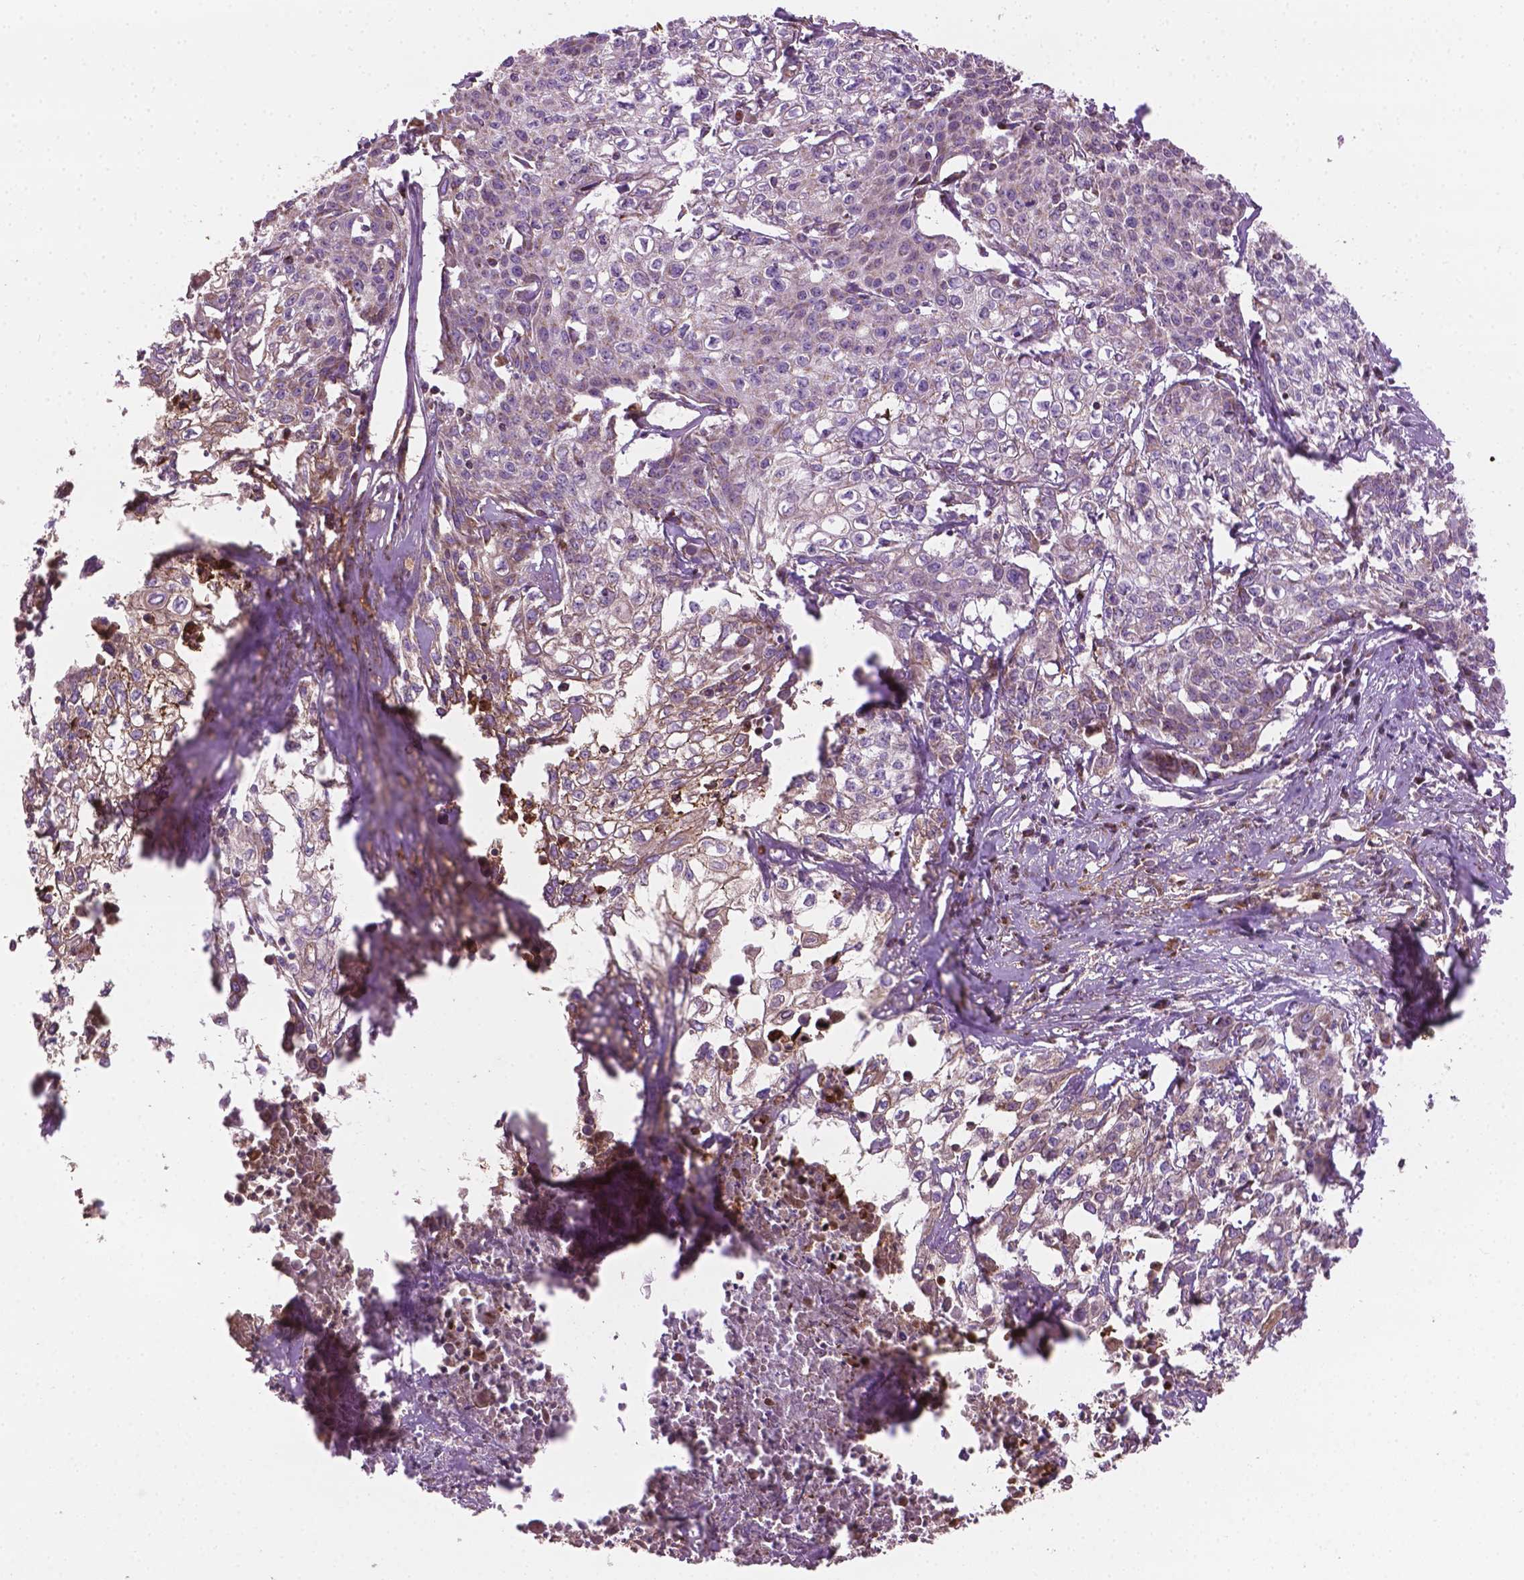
{"staining": {"intensity": "weak", "quantity": "25%-75%", "location": "cytoplasmic/membranous"}, "tissue": "cervical cancer", "cell_type": "Tumor cells", "image_type": "cancer", "snomed": [{"axis": "morphology", "description": "Squamous cell carcinoma, NOS"}, {"axis": "topography", "description": "Cervix"}], "caption": "Cervical squamous cell carcinoma stained for a protein (brown) reveals weak cytoplasmic/membranous positive expression in about 25%-75% of tumor cells.", "gene": "PIBF1", "patient": {"sex": "female", "age": 39}}